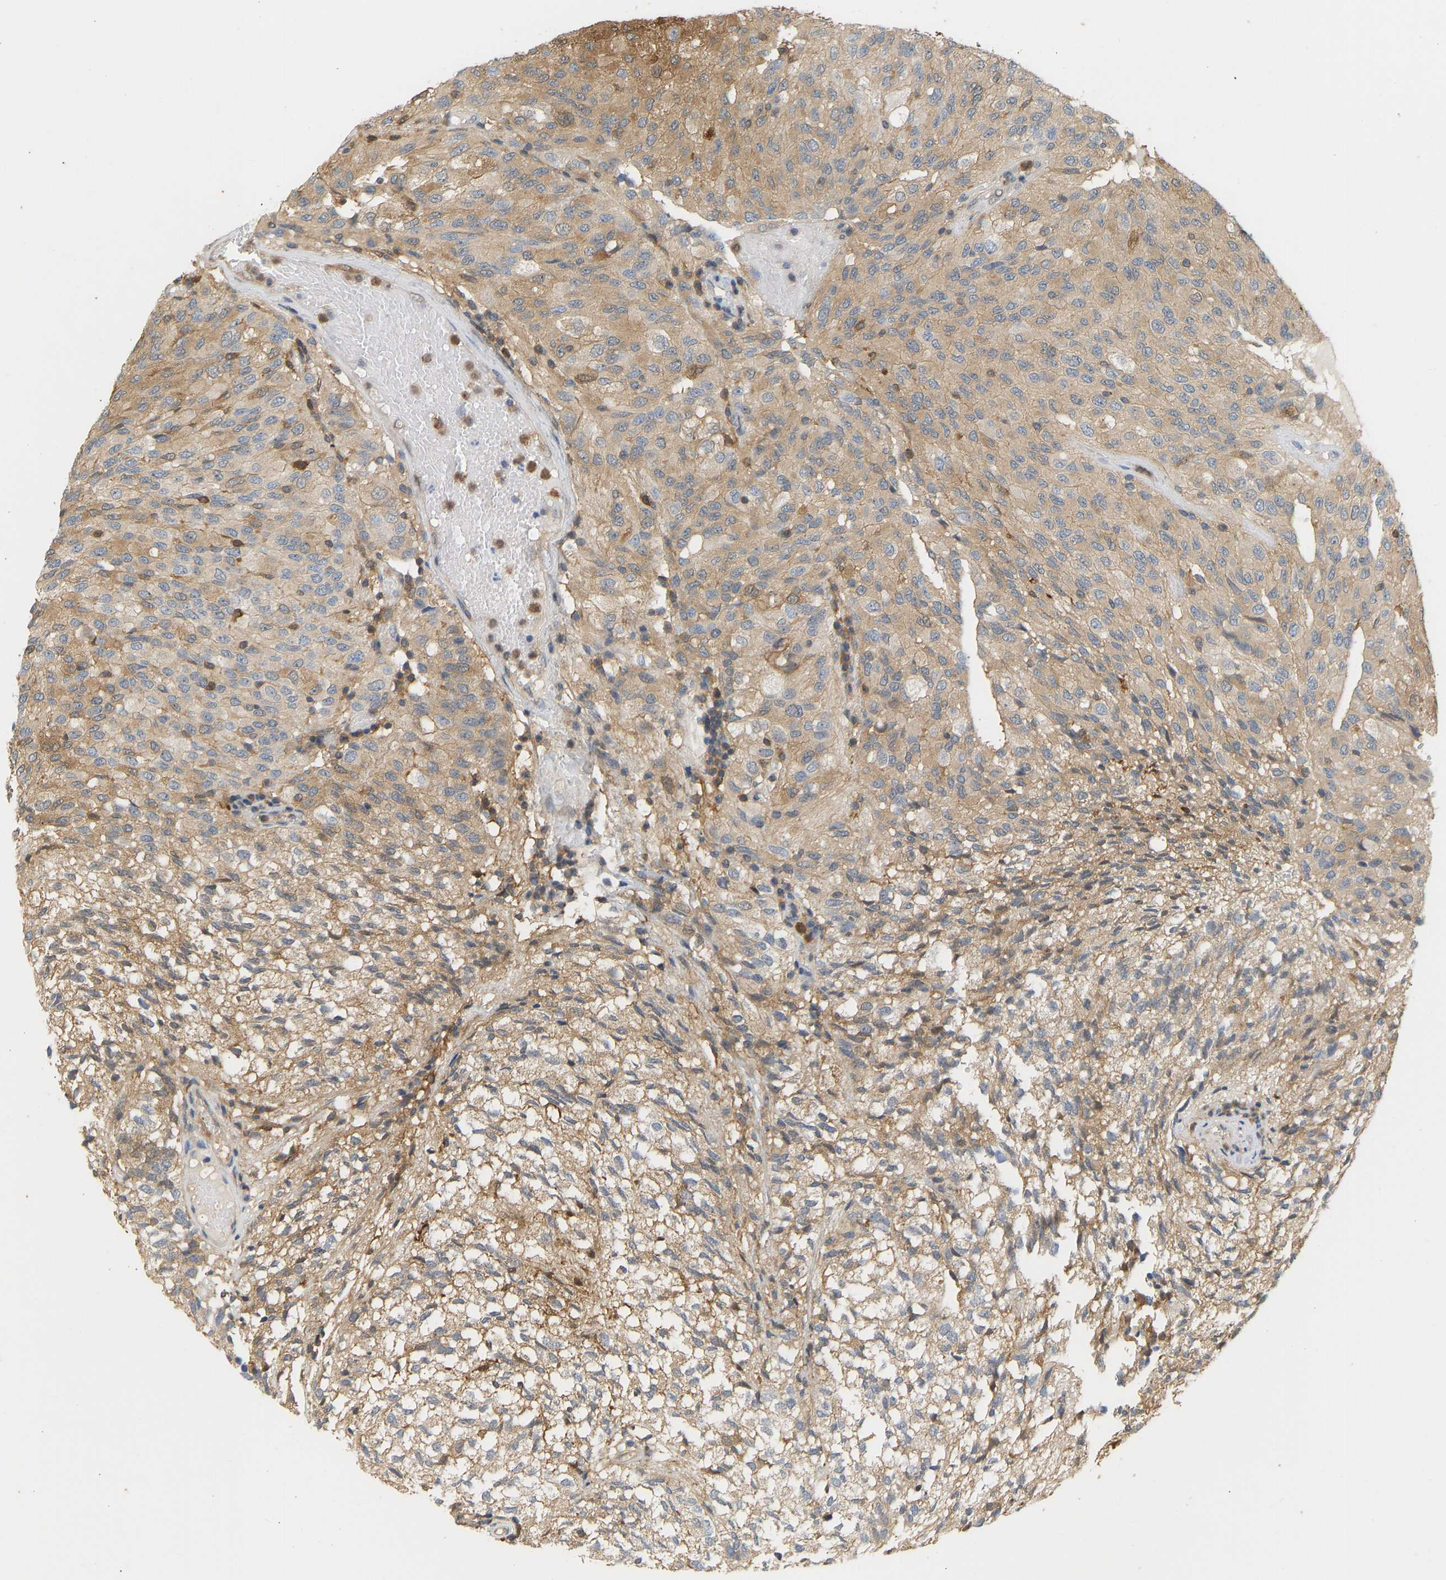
{"staining": {"intensity": "weak", "quantity": ">75%", "location": "cytoplasmic/membranous"}, "tissue": "glioma", "cell_type": "Tumor cells", "image_type": "cancer", "snomed": [{"axis": "morphology", "description": "Glioma, malignant, High grade"}, {"axis": "topography", "description": "Brain"}], "caption": "About >75% of tumor cells in human high-grade glioma (malignant) exhibit weak cytoplasmic/membranous protein positivity as visualized by brown immunohistochemical staining.", "gene": "ENO1", "patient": {"sex": "male", "age": 32}}